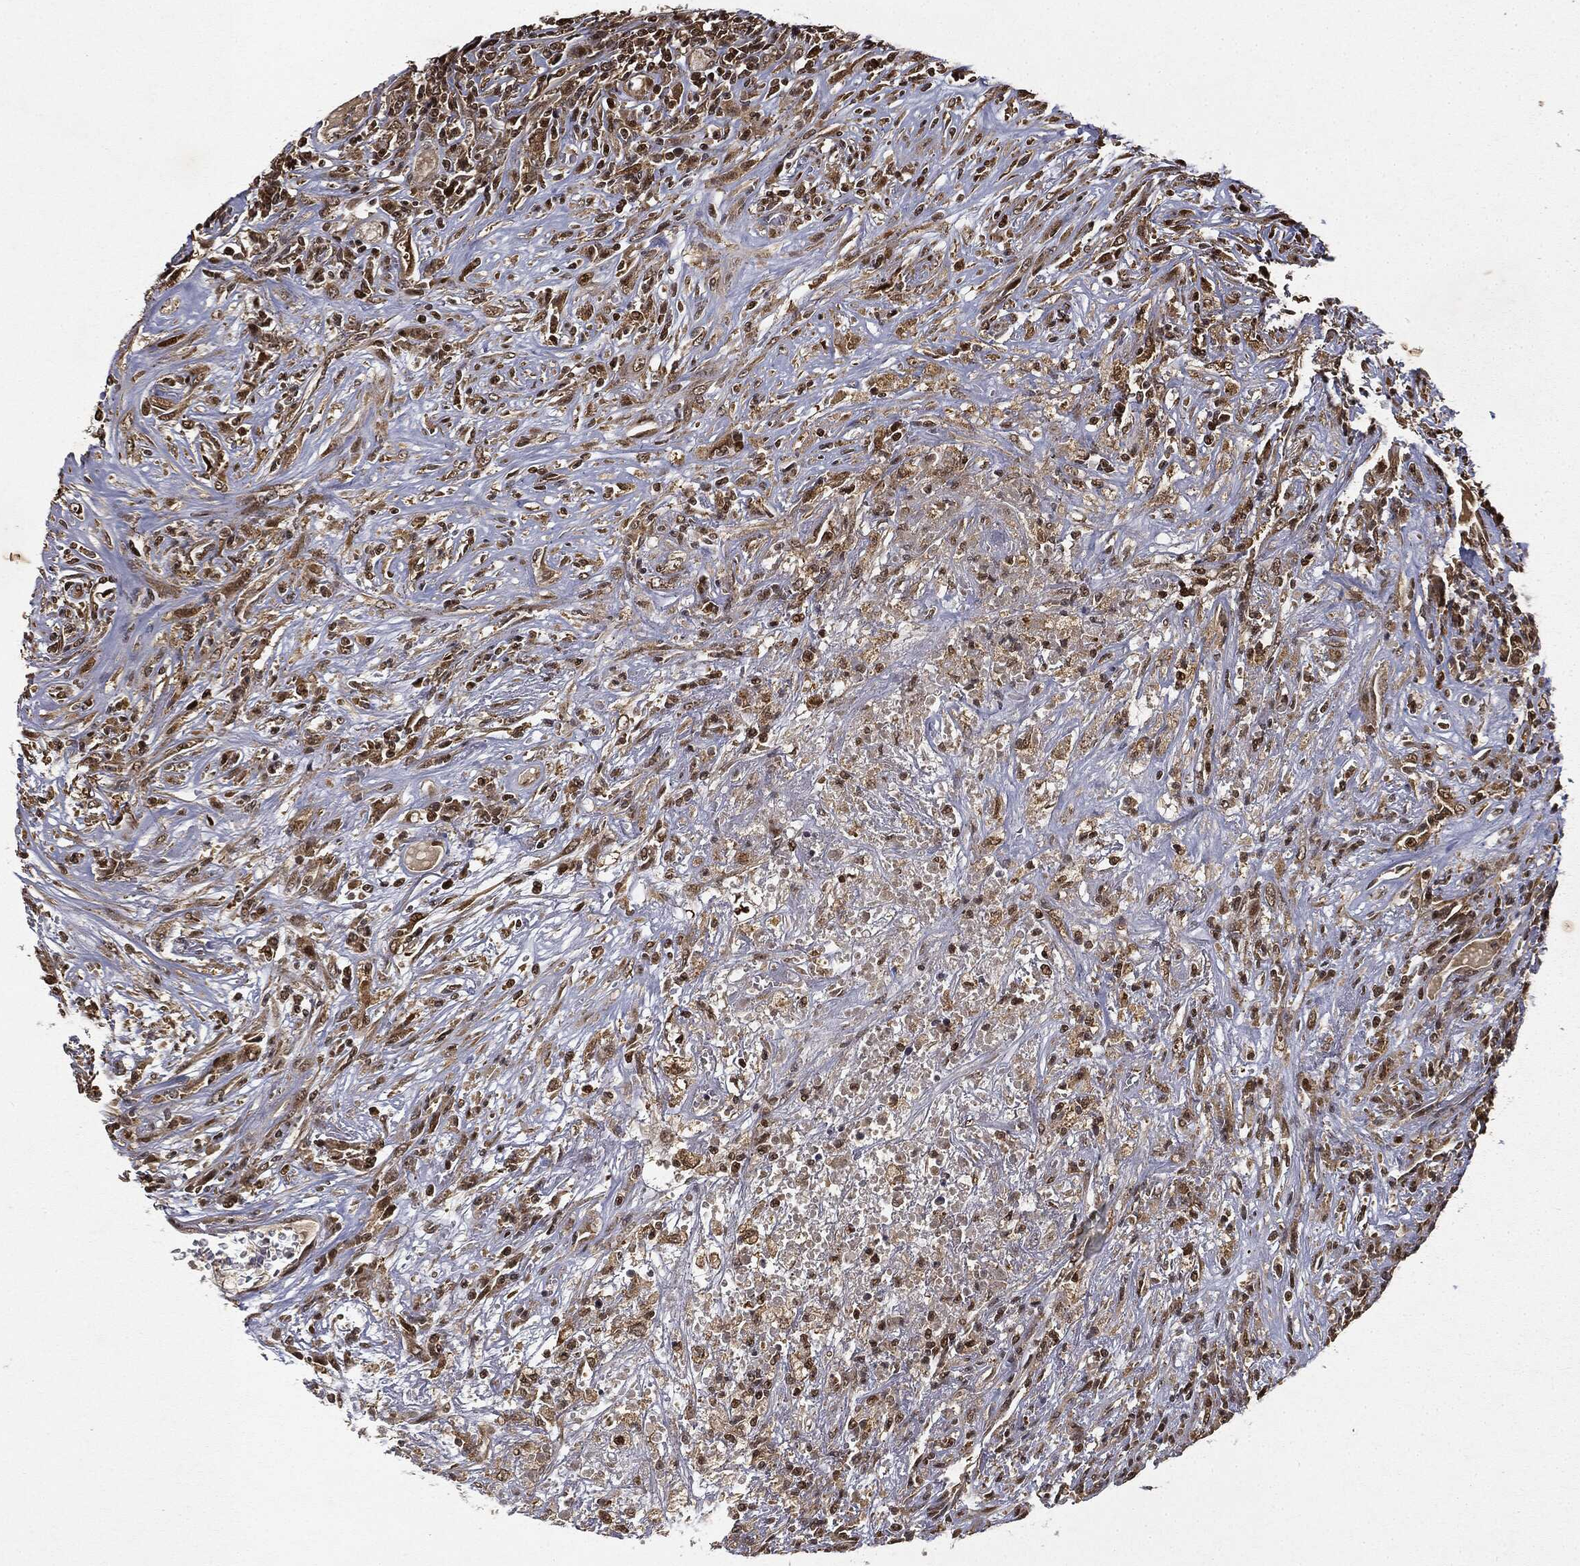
{"staining": {"intensity": "moderate", "quantity": "25%-75%", "location": "cytoplasmic/membranous,nuclear"}, "tissue": "lymphoma", "cell_type": "Tumor cells", "image_type": "cancer", "snomed": [{"axis": "morphology", "description": "Malignant lymphoma, non-Hodgkin's type, High grade"}, {"axis": "topography", "description": "Lung"}], "caption": "This is an image of immunohistochemistry staining of lymphoma, which shows moderate staining in the cytoplasmic/membranous and nuclear of tumor cells.", "gene": "ZNHIT6", "patient": {"sex": "male", "age": 79}}